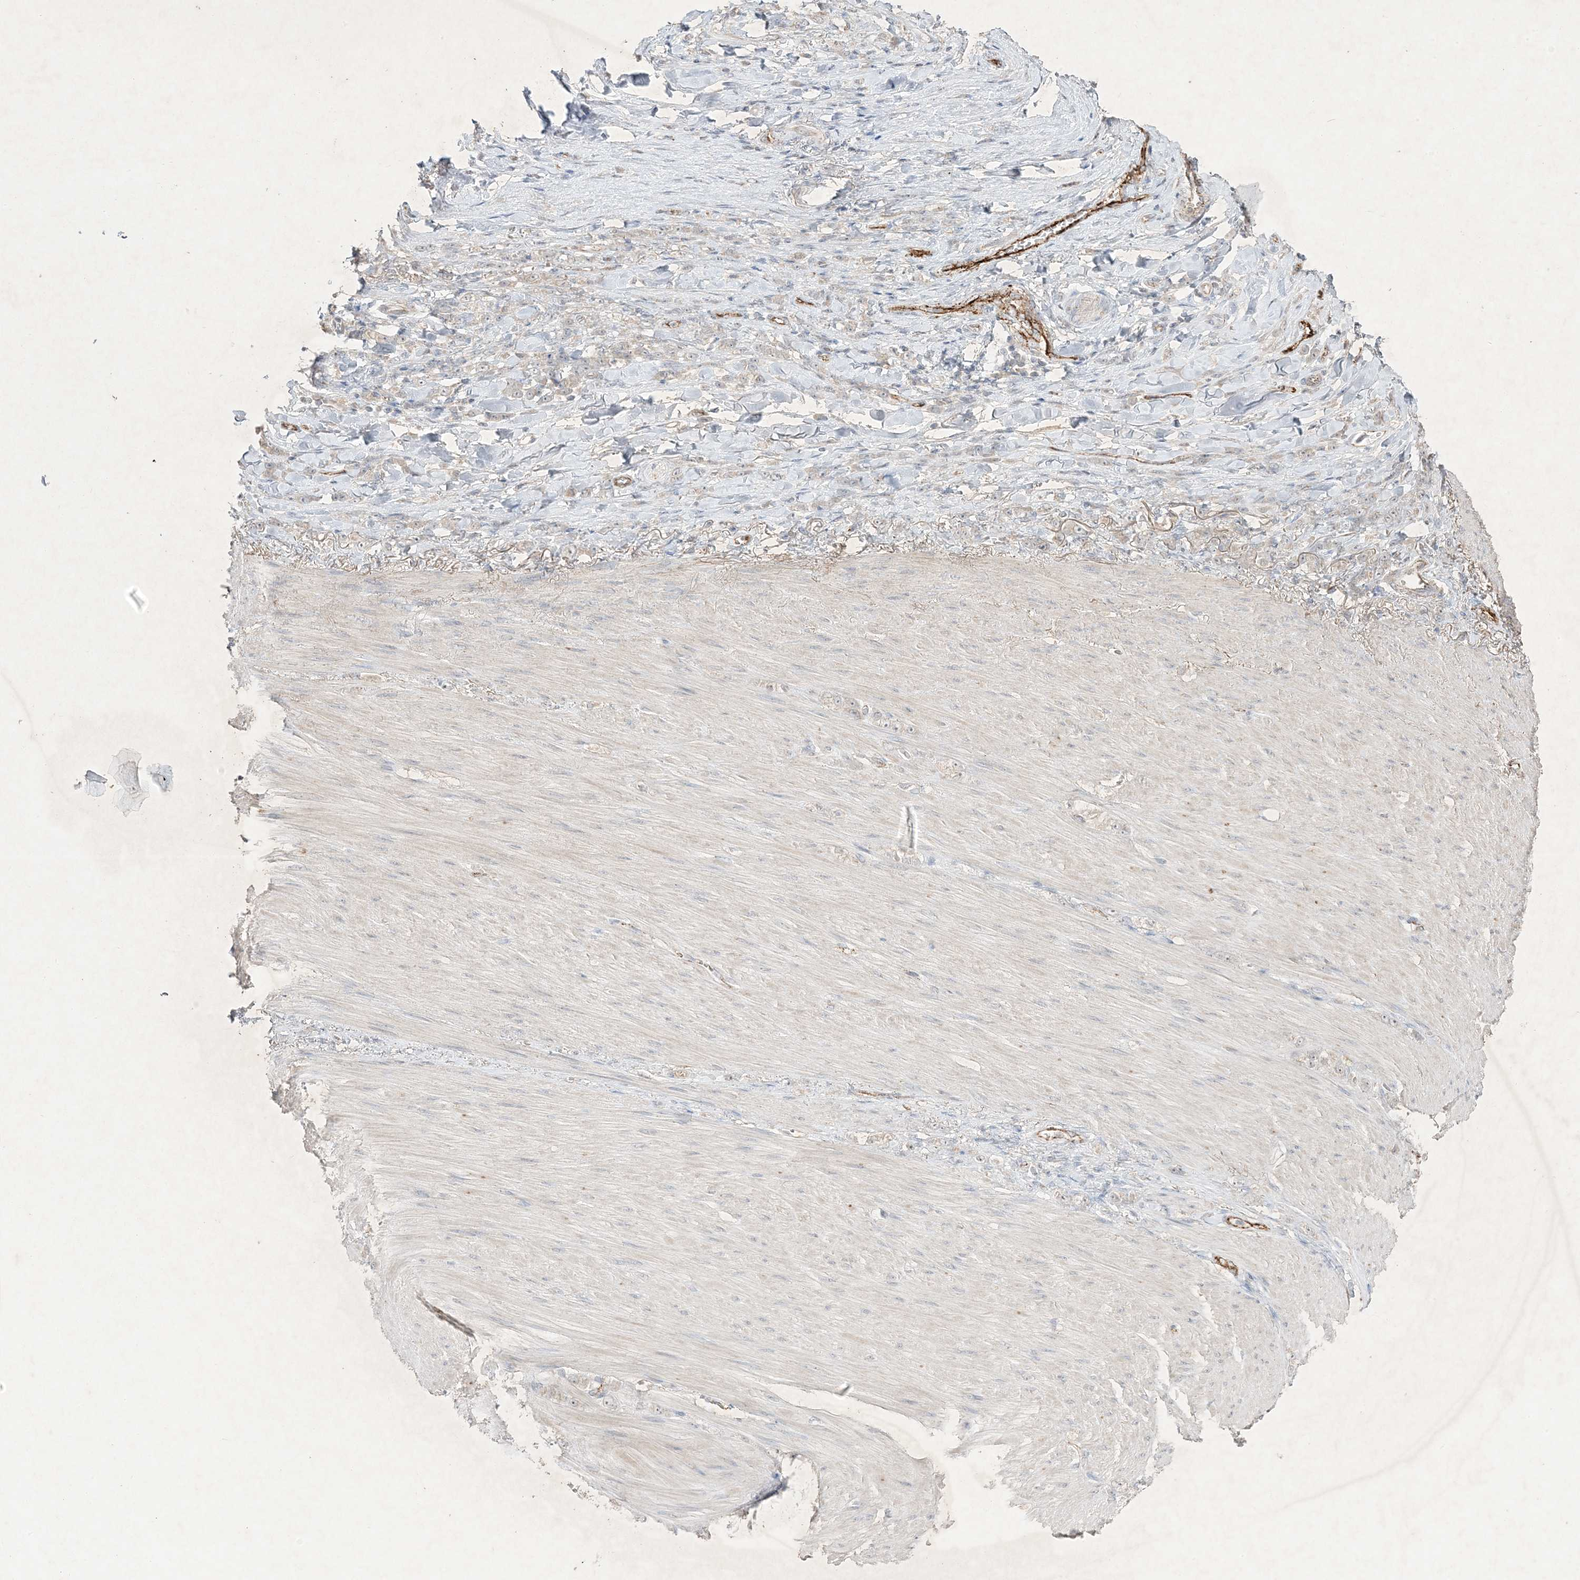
{"staining": {"intensity": "negative", "quantity": "none", "location": "none"}, "tissue": "stomach cancer", "cell_type": "Tumor cells", "image_type": "cancer", "snomed": [{"axis": "morphology", "description": "Normal tissue, NOS"}, {"axis": "morphology", "description": "Adenocarcinoma, NOS"}, {"axis": "topography", "description": "Stomach"}], "caption": "High magnification brightfield microscopy of stomach cancer stained with DAB (3,3'-diaminobenzidine) (brown) and counterstained with hematoxylin (blue): tumor cells show no significant staining. (Stains: DAB (3,3'-diaminobenzidine) IHC with hematoxylin counter stain, Microscopy: brightfield microscopy at high magnification).", "gene": "PRSS36", "patient": {"sex": "male", "age": 82}}